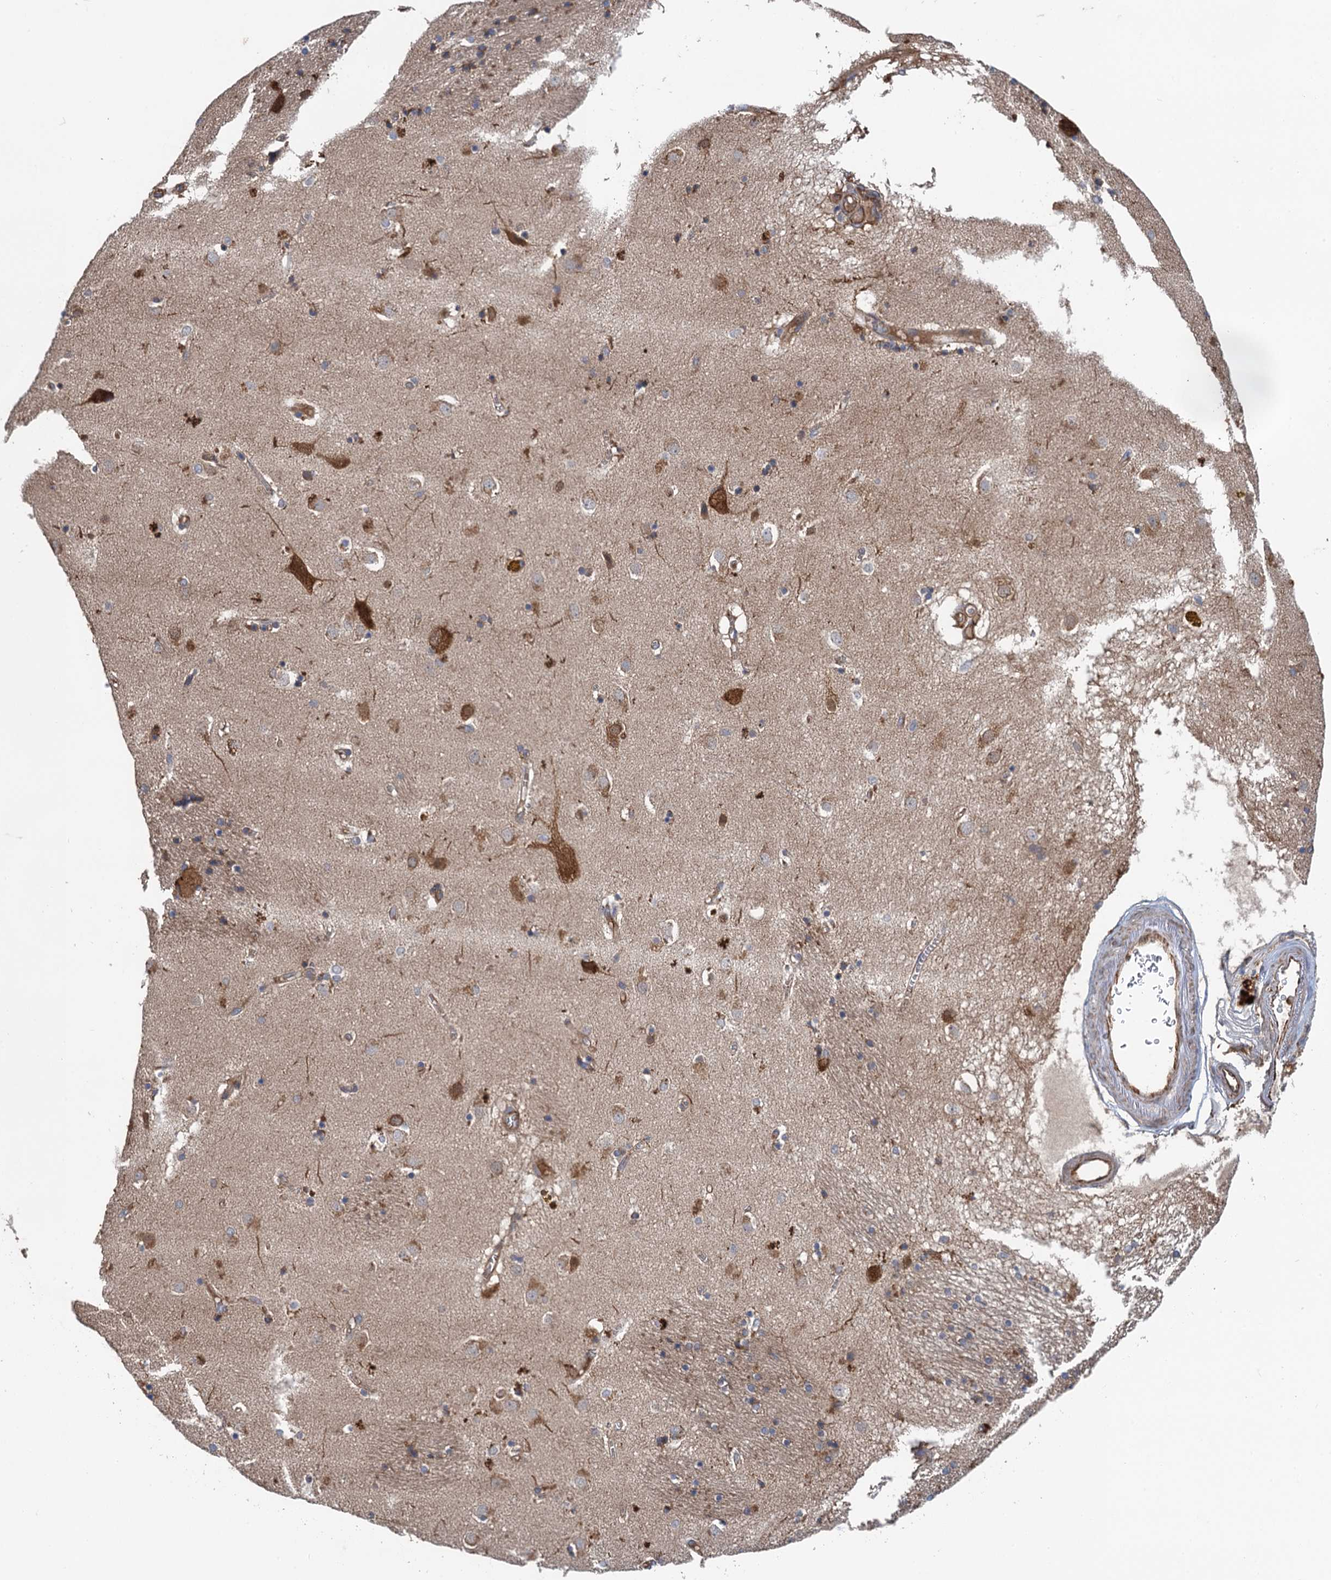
{"staining": {"intensity": "moderate", "quantity": "<25%", "location": "cytoplasmic/membranous"}, "tissue": "caudate", "cell_type": "Glial cells", "image_type": "normal", "snomed": [{"axis": "morphology", "description": "Normal tissue, NOS"}, {"axis": "topography", "description": "Lateral ventricle wall"}], "caption": "The micrograph exhibits staining of unremarkable caudate, revealing moderate cytoplasmic/membranous protein staining (brown color) within glial cells. (DAB (3,3'-diaminobenzidine) IHC, brown staining for protein, blue staining for nuclei).", "gene": "PJA2", "patient": {"sex": "male", "age": 70}}